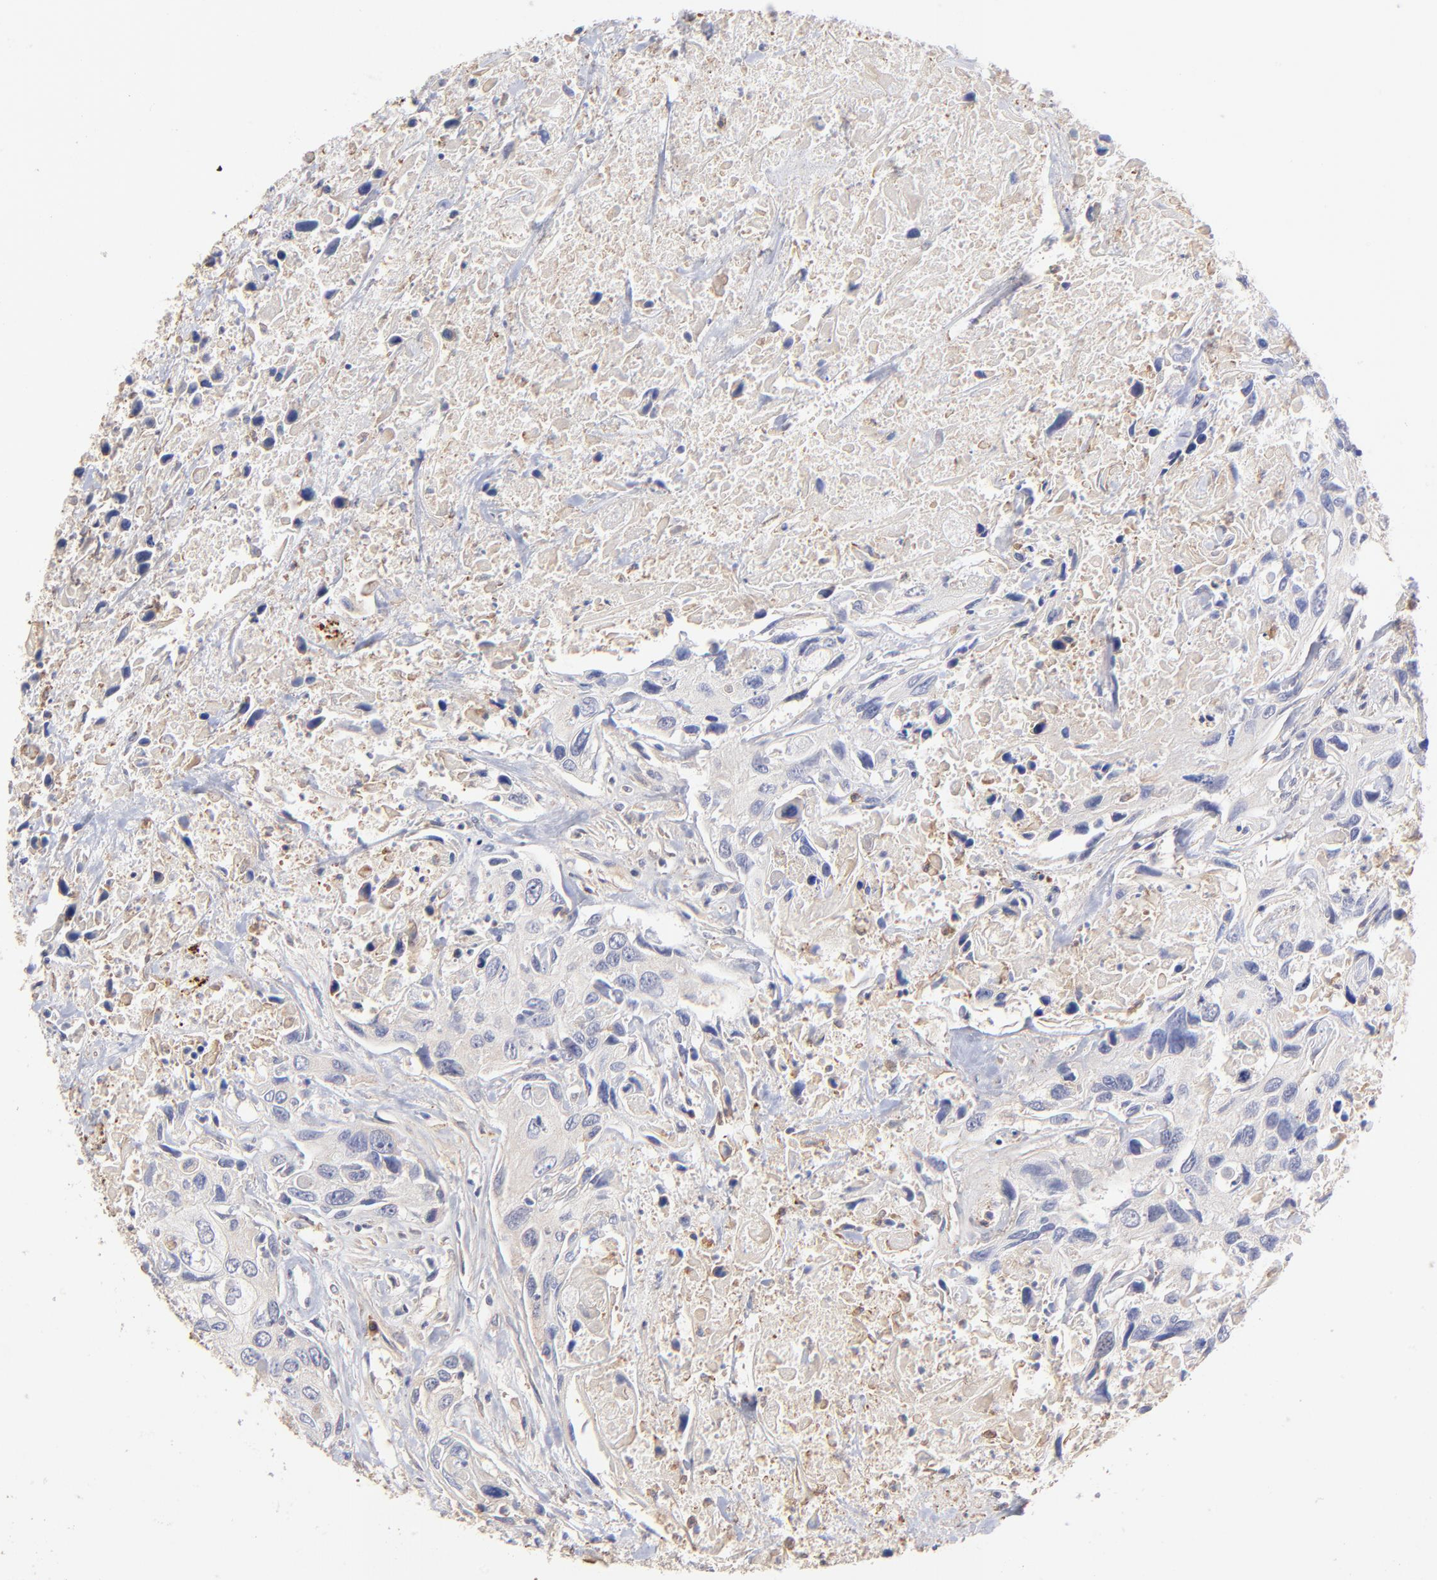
{"staining": {"intensity": "negative", "quantity": "none", "location": "none"}, "tissue": "urothelial cancer", "cell_type": "Tumor cells", "image_type": "cancer", "snomed": [{"axis": "morphology", "description": "Urothelial carcinoma, High grade"}, {"axis": "topography", "description": "Urinary bladder"}], "caption": "Tumor cells are negative for brown protein staining in high-grade urothelial carcinoma.", "gene": "ASB7", "patient": {"sex": "male", "age": 71}}